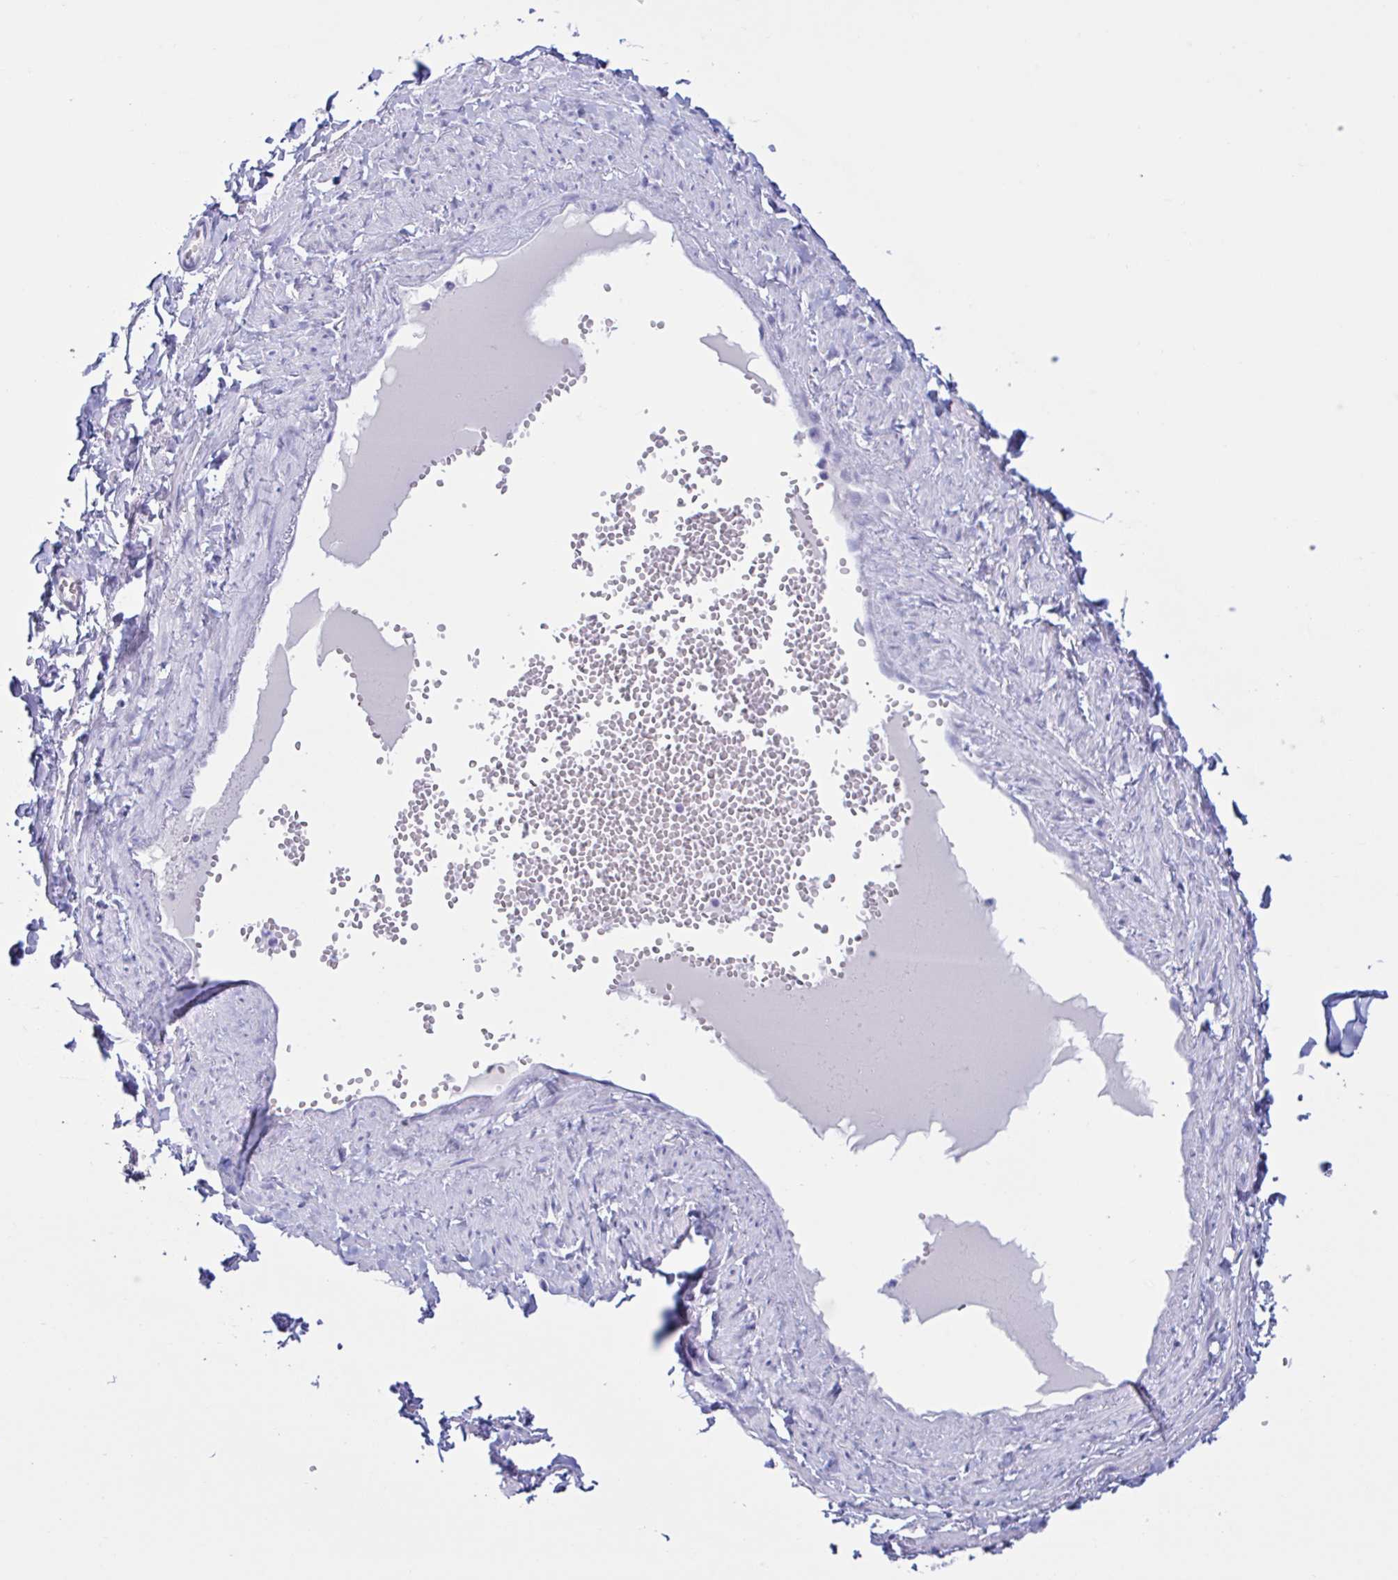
{"staining": {"intensity": "negative", "quantity": "none", "location": "none"}, "tissue": "soft tissue", "cell_type": "Fibroblasts", "image_type": "normal", "snomed": [{"axis": "morphology", "description": "Normal tissue, NOS"}, {"axis": "topography", "description": "Vulva"}, {"axis": "topography", "description": "Peripheral nerve tissue"}], "caption": "This is a image of IHC staining of normal soft tissue, which shows no staining in fibroblasts. Nuclei are stained in blue.", "gene": "MRGPRG", "patient": {"sex": "female", "age": 66}}